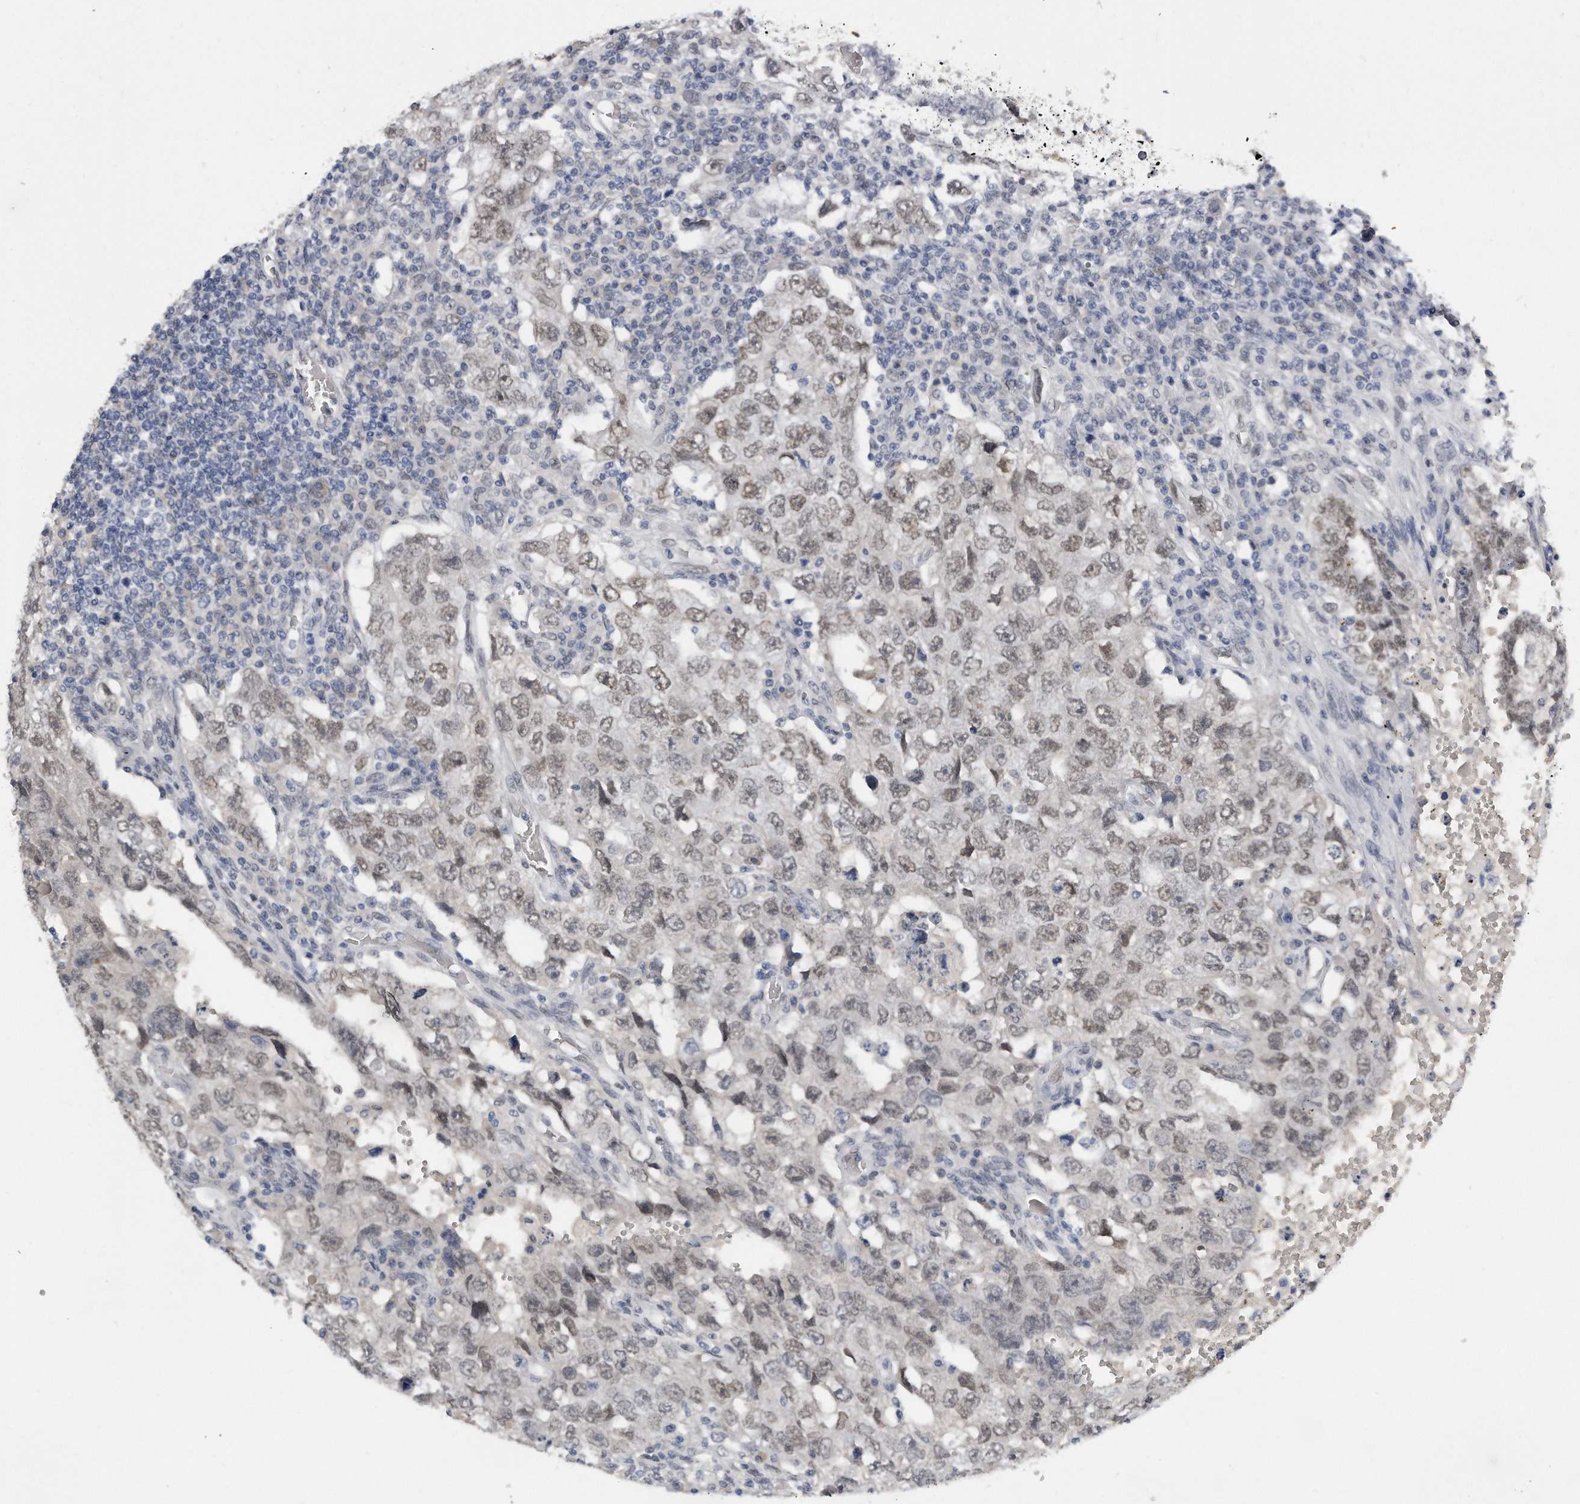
{"staining": {"intensity": "moderate", "quantity": ">75%", "location": "nuclear"}, "tissue": "testis cancer", "cell_type": "Tumor cells", "image_type": "cancer", "snomed": [{"axis": "morphology", "description": "Carcinoma, Embryonal, NOS"}, {"axis": "topography", "description": "Testis"}], "caption": "High-magnification brightfield microscopy of testis cancer (embryonal carcinoma) stained with DAB (3,3'-diaminobenzidine) (brown) and counterstained with hematoxylin (blue). tumor cells exhibit moderate nuclear staining is present in approximately>75% of cells. The protein is stained brown, and the nuclei are stained in blue (DAB IHC with brightfield microscopy, high magnification).", "gene": "CTBP2", "patient": {"sex": "male", "age": 26}}